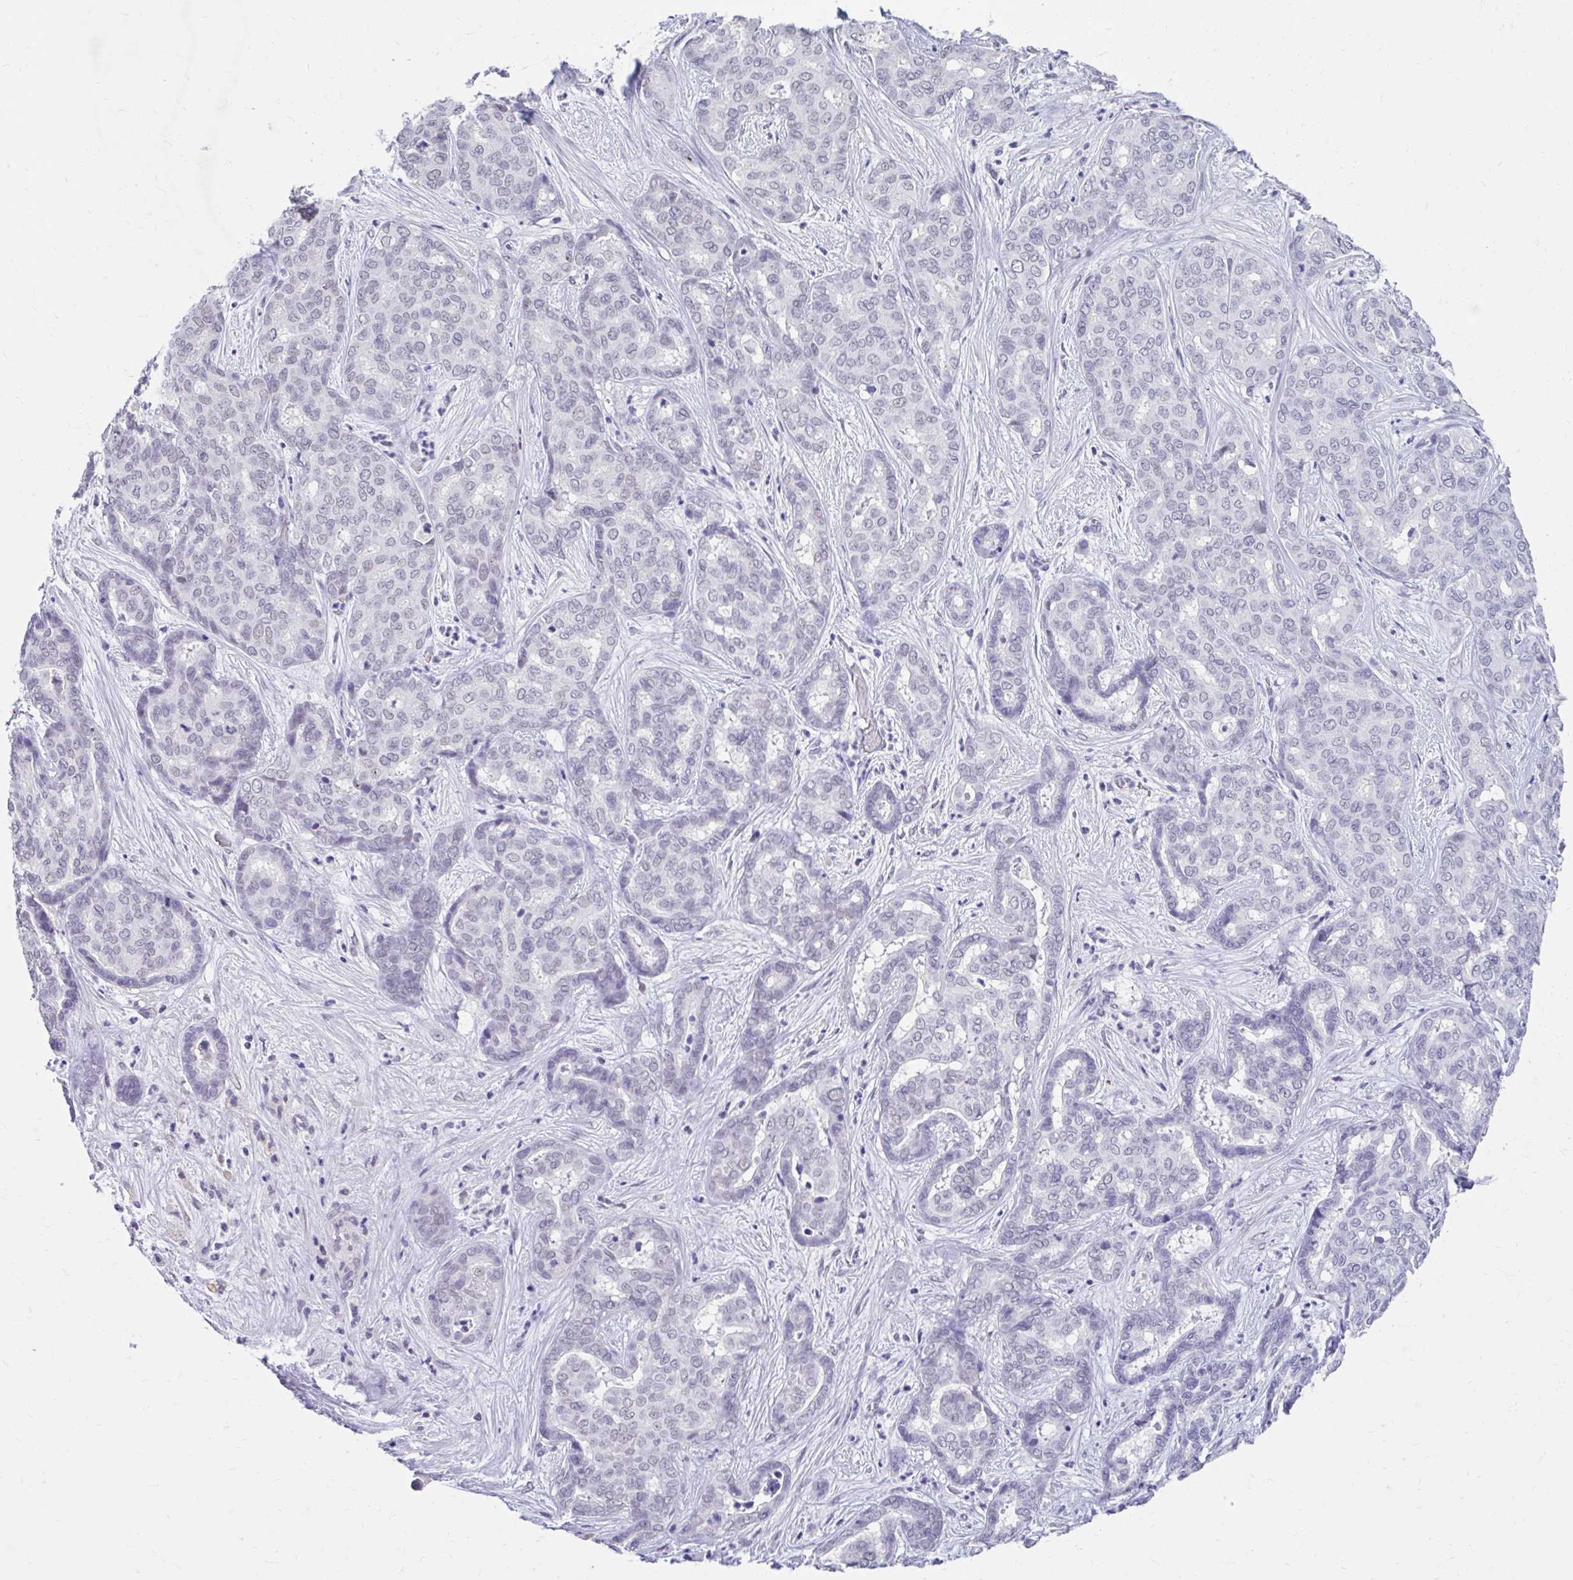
{"staining": {"intensity": "negative", "quantity": "none", "location": "none"}, "tissue": "liver cancer", "cell_type": "Tumor cells", "image_type": "cancer", "snomed": [{"axis": "morphology", "description": "Cholangiocarcinoma"}, {"axis": "topography", "description": "Liver"}], "caption": "High power microscopy photomicrograph of an IHC photomicrograph of liver cholangiocarcinoma, revealing no significant positivity in tumor cells.", "gene": "DCAF17", "patient": {"sex": "female", "age": 64}}